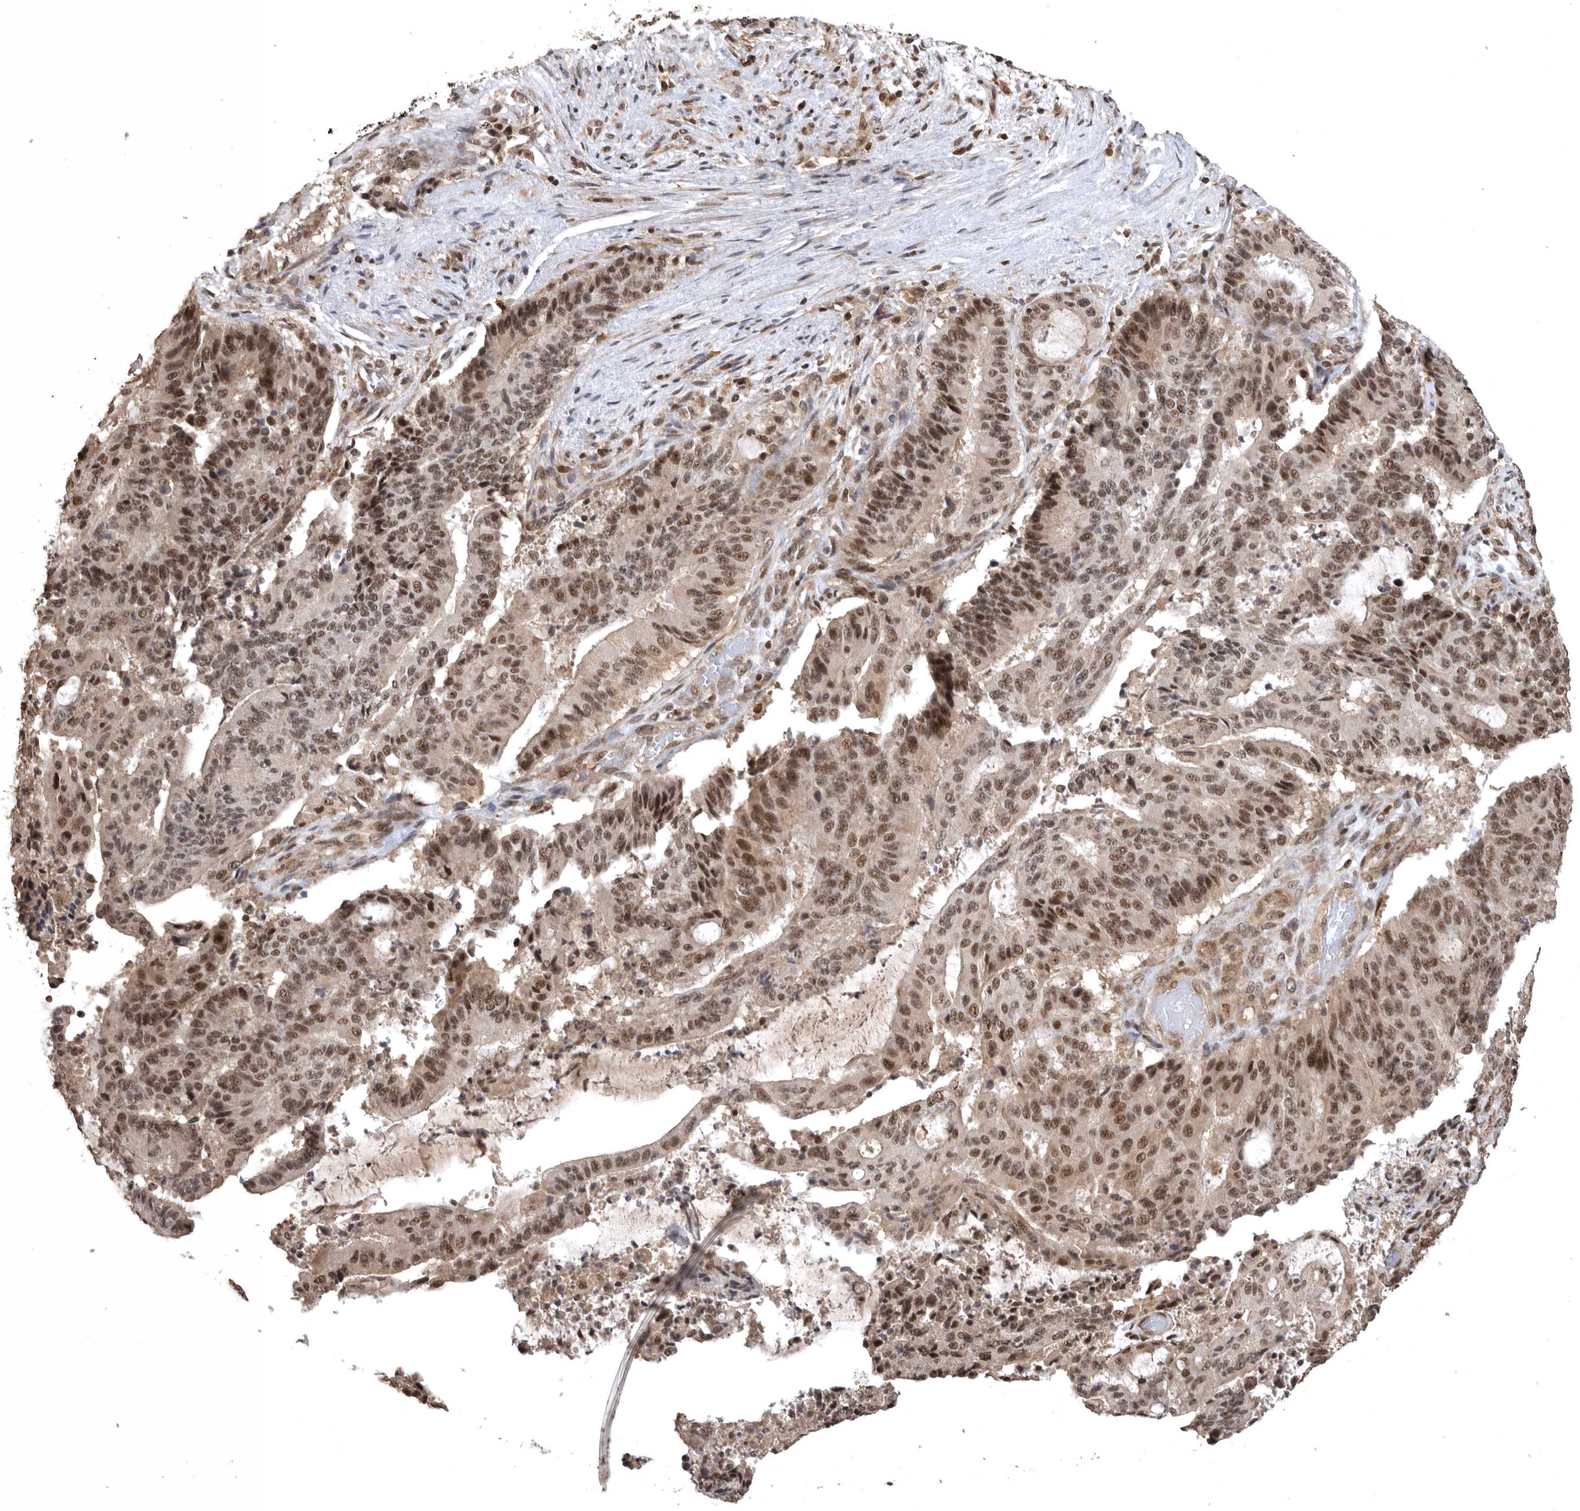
{"staining": {"intensity": "moderate", "quantity": ">75%", "location": "nuclear"}, "tissue": "liver cancer", "cell_type": "Tumor cells", "image_type": "cancer", "snomed": [{"axis": "morphology", "description": "Normal tissue, NOS"}, {"axis": "morphology", "description": "Cholangiocarcinoma"}, {"axis": "topography", "description": "Liver"}, {"axis": "topography", "description": "Peripheral nerve tissue"}], "caption": "Approximately >75% of tumor cells in human cholangiocarcinoma (liver) display moderate nuclear protein staining as visualized by brown immunohistochemical staining.", "gene": "CBLL1", "patient": {"sex": "female", "age": 73}}